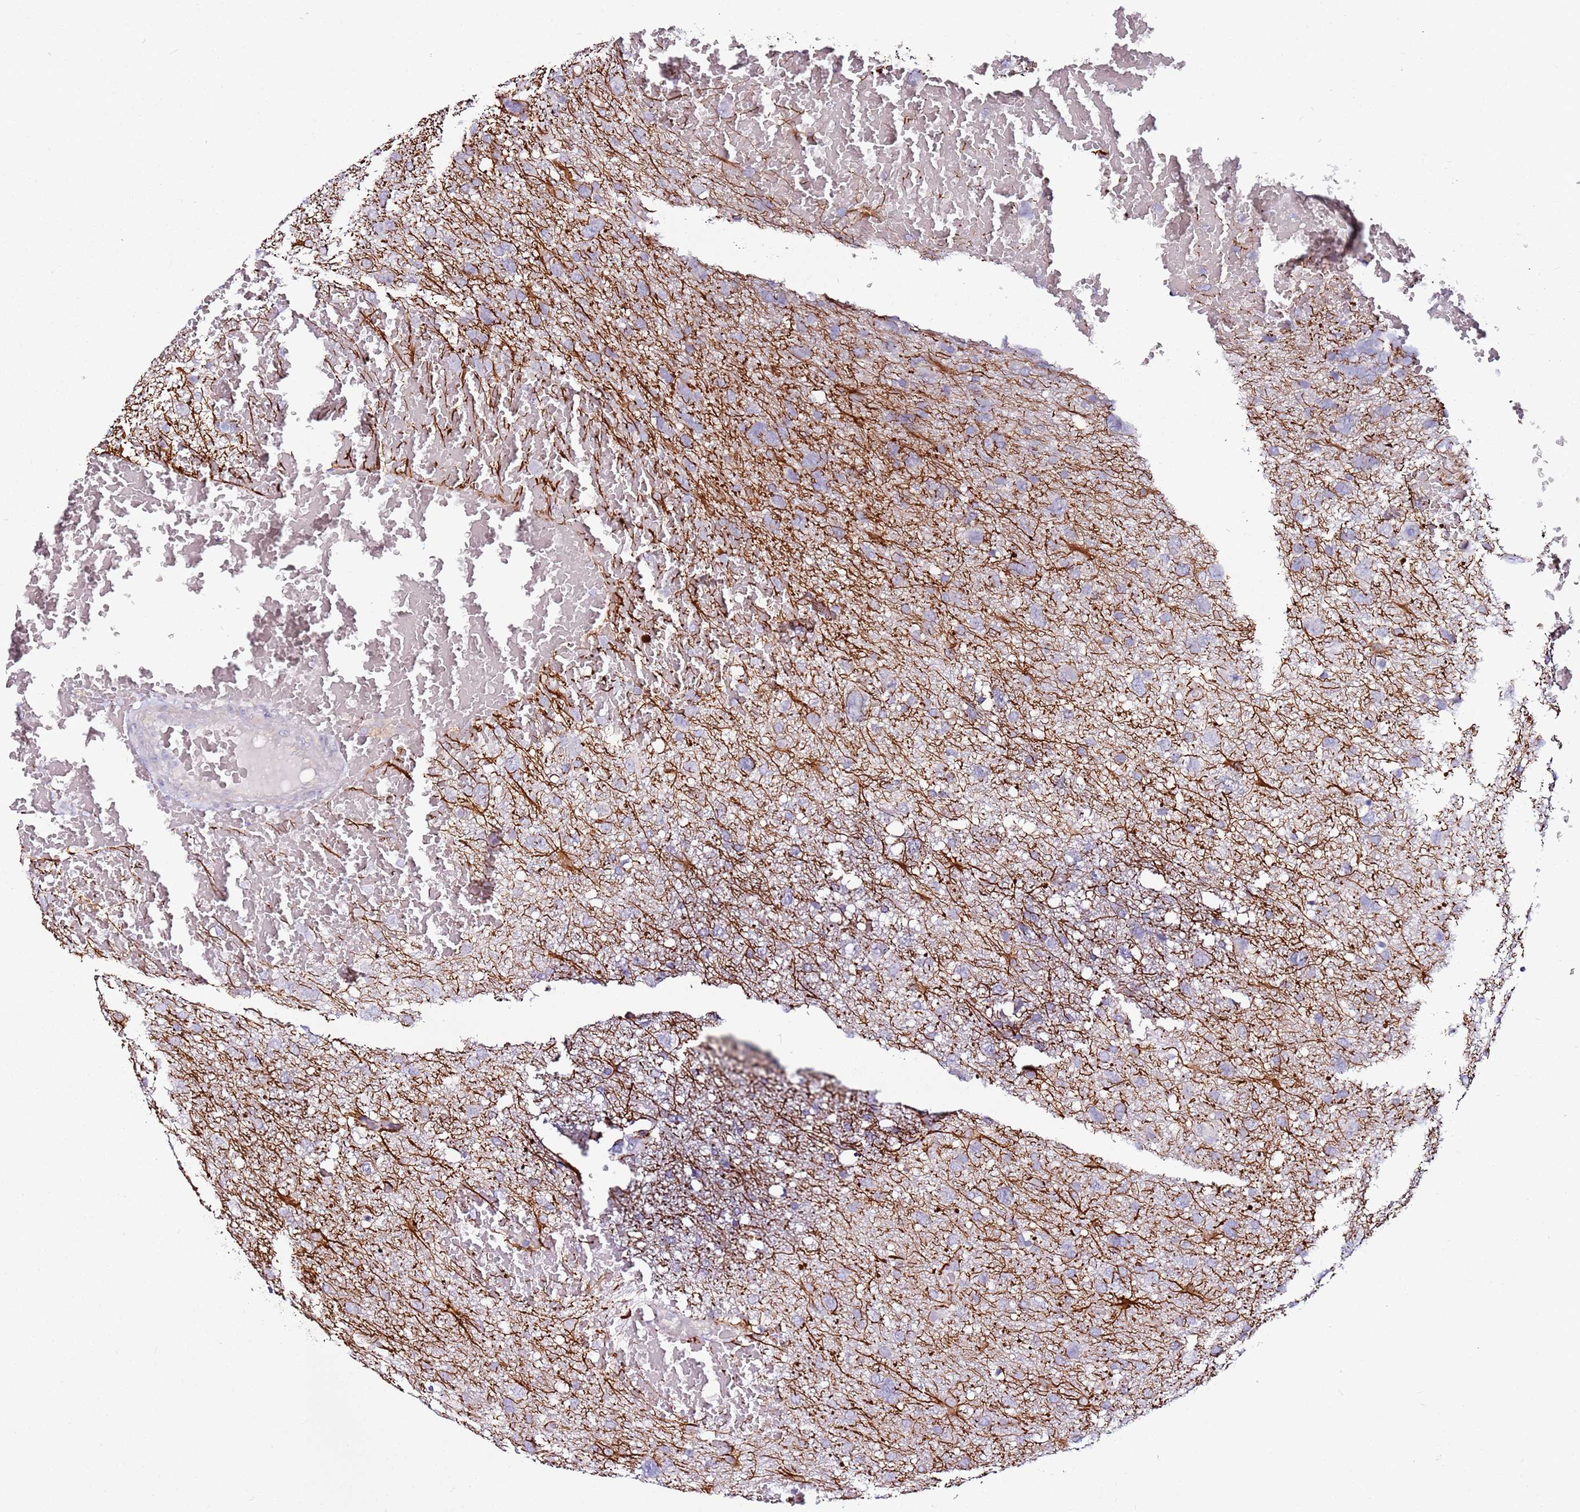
{"staining": {"intensity": "negative", "quantity": "none", "location": "none"}, "tissue": "glioma", "cell_type": "Tumor cells", "image_type": "cancer", "snomed": [{"axis": "morphology", "description": "Glioma, malignant, High grade"}, {"axis": "topography", "description": "Brain"}], "caption": "This is an IHC image of malignant glioma (high-grade). There is no expression in tumor cells.", "gene": "SRRM5", "patient": {"sex": "male", "age": 61}}